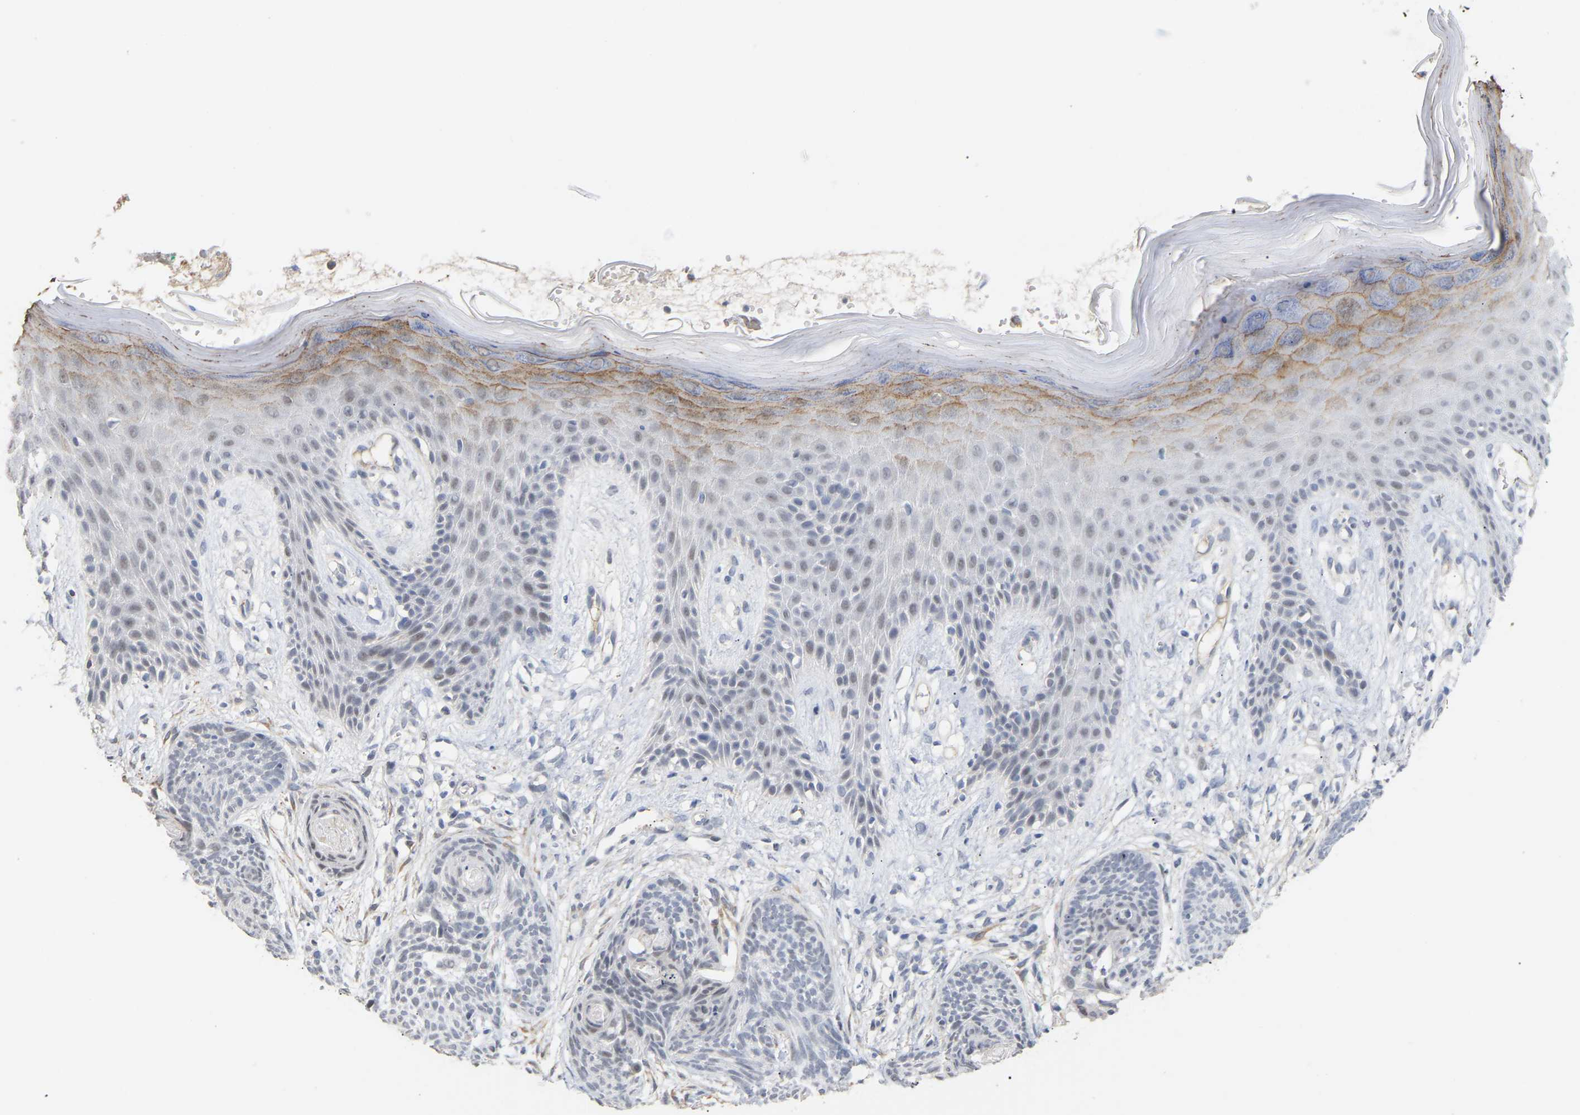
{"staining": {"intensity": "negative", "quantity": "none", "location": "none"}, "tissue": "skin cancer", "cell_type": "Tumor cells", "image_type": "cancer", "snomed": [{"axis": "morphology", "description": "Basal cell carcinoma"}, {"axis": "topography", "description": "Skin"}], "caption": "Skin basal cell carcinoma was stained to show a protein in brown. There is no significant expression in tumor cells.", "gene": "AMPH", "patient": {"sex": "female", "age": 59}}